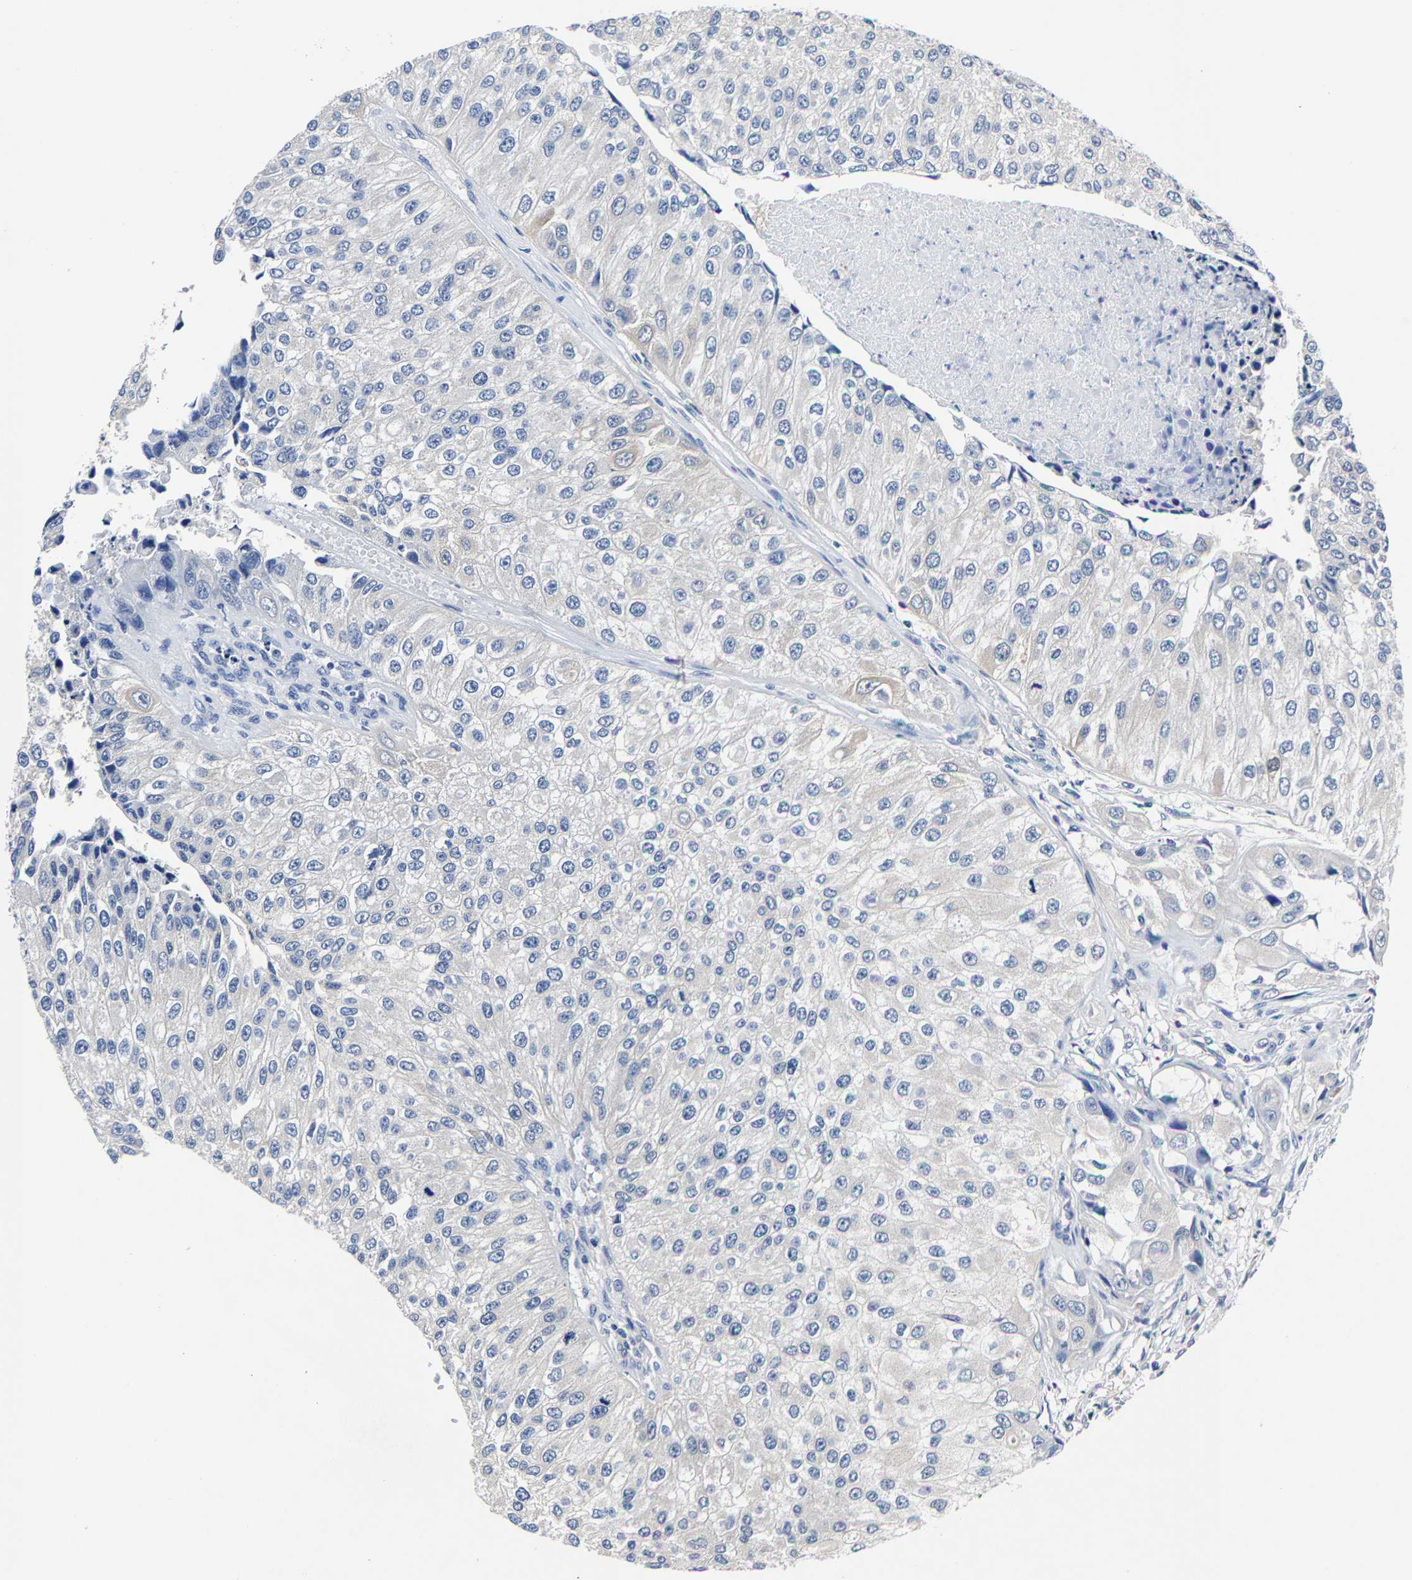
{"staining": {"intensity": "negative", "quantity": "none", "location": "none"}, "tissue": "urothelial cancer", "cell_type": "Tumor cells", "image_type": "cancer", "snomed": [{"axis": "morphology", "description": "Urothelial carcinoma, High grade"}, {"axis": "topography", "description": "Kidney"}, {"axis": "topography", "description": "Urinary bladder"}], "caption": "A photomicrograph of human urothelial cancer is negative for staining in tumor cells. The staining was performed using DAB (3,3'-diaminobenzidine) to visualize the protein expression in brown, while the nuclei were stained in blue with hematoxylin (Magnification: 20x).", "gene": "PSPH", "patient": {"sex": "male", "age": 77}}